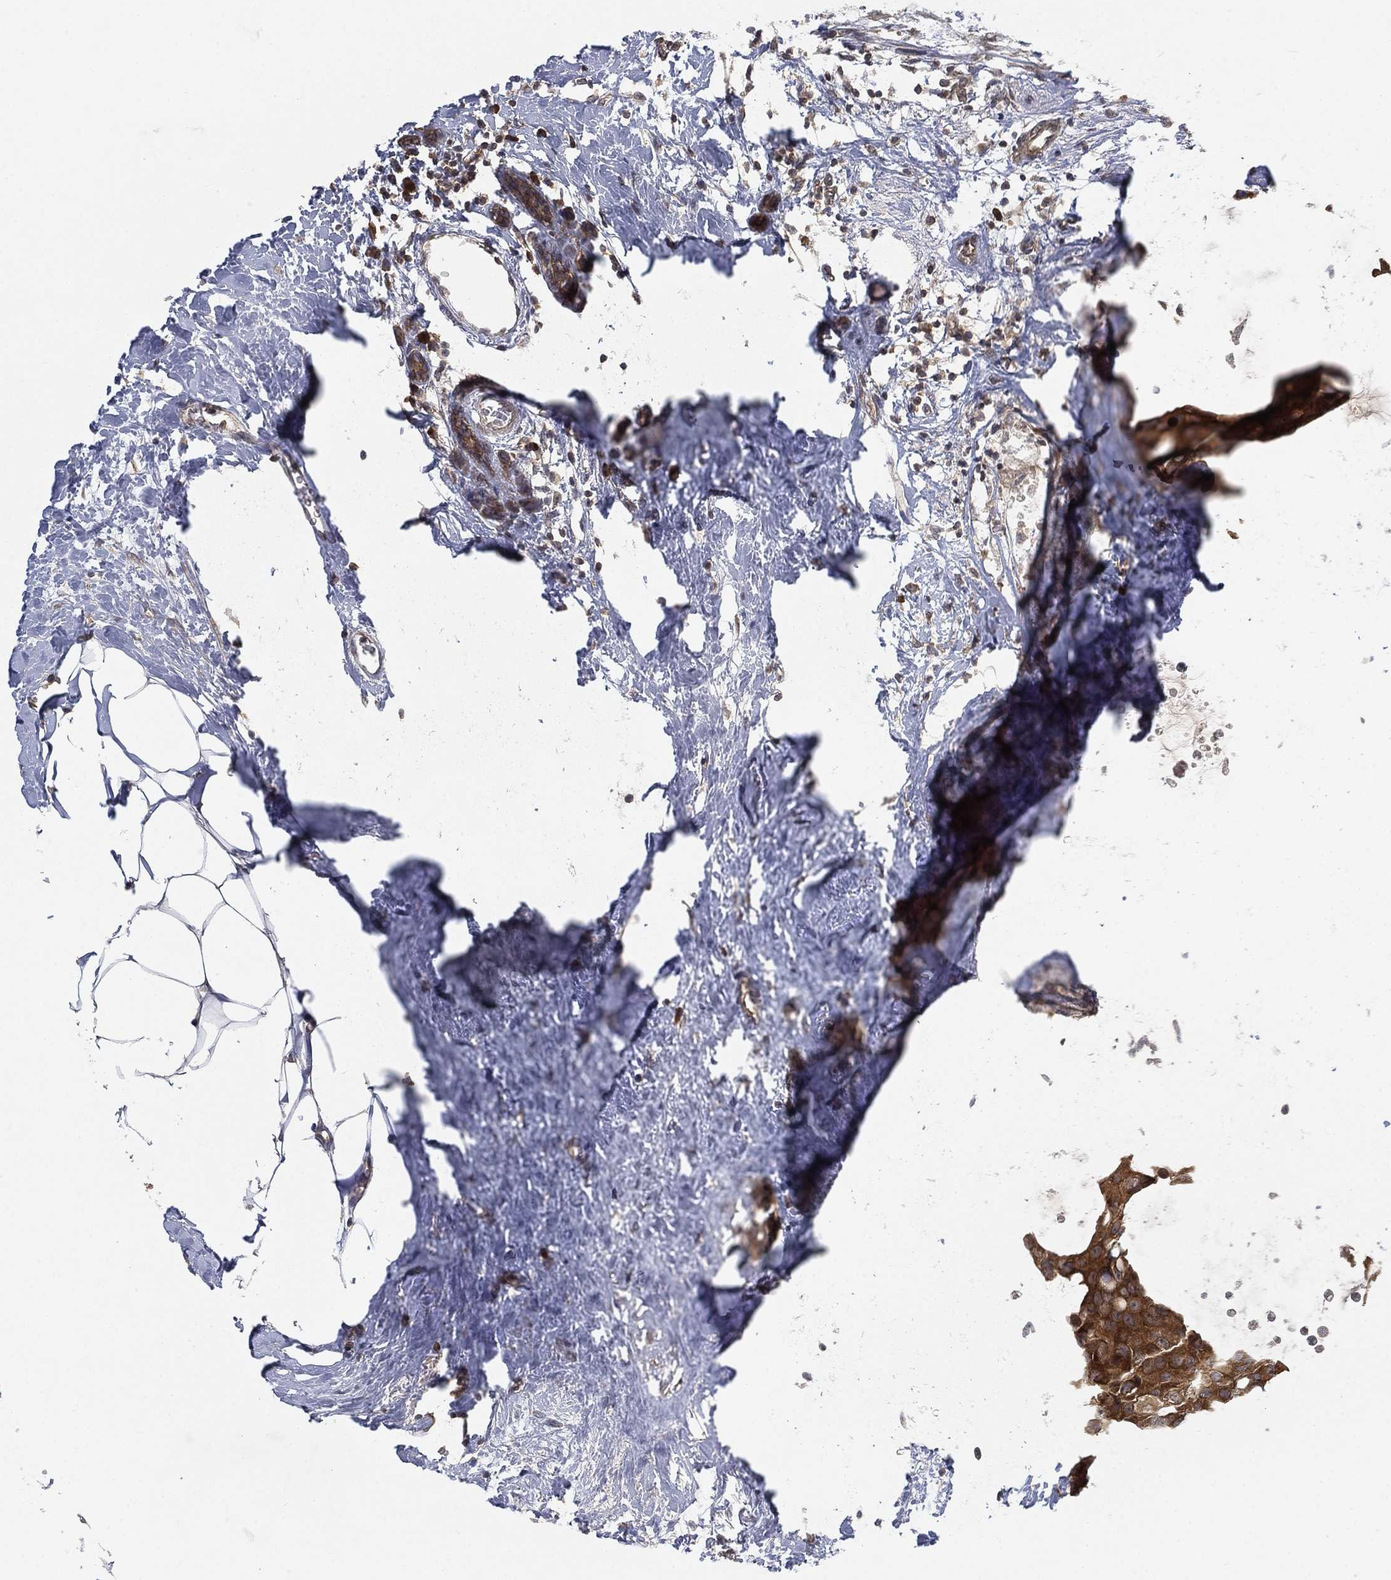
{"staining": {"intensity": "moderate", "quantity": ">75%", "location": "cytoplasmic/membranous"}, "tissue": "breast cancer", "cell_type": "Tumor cells", "image_type": "cancer", "snomed": [{"axis": "morphology", "description": "Duct carcinoma"}, {"axis": "topography", "description": "Breast"}], "caption": "Tumor cells reveal medium levels of moderate cytoplasmic/membranous expression in about >75% of cells in breast cancer. Ihc stains the protein of interest in brown and the nuclei are stained blue.", "gene": "UBA5", "patient": {"sex": "female", "age": 45}}